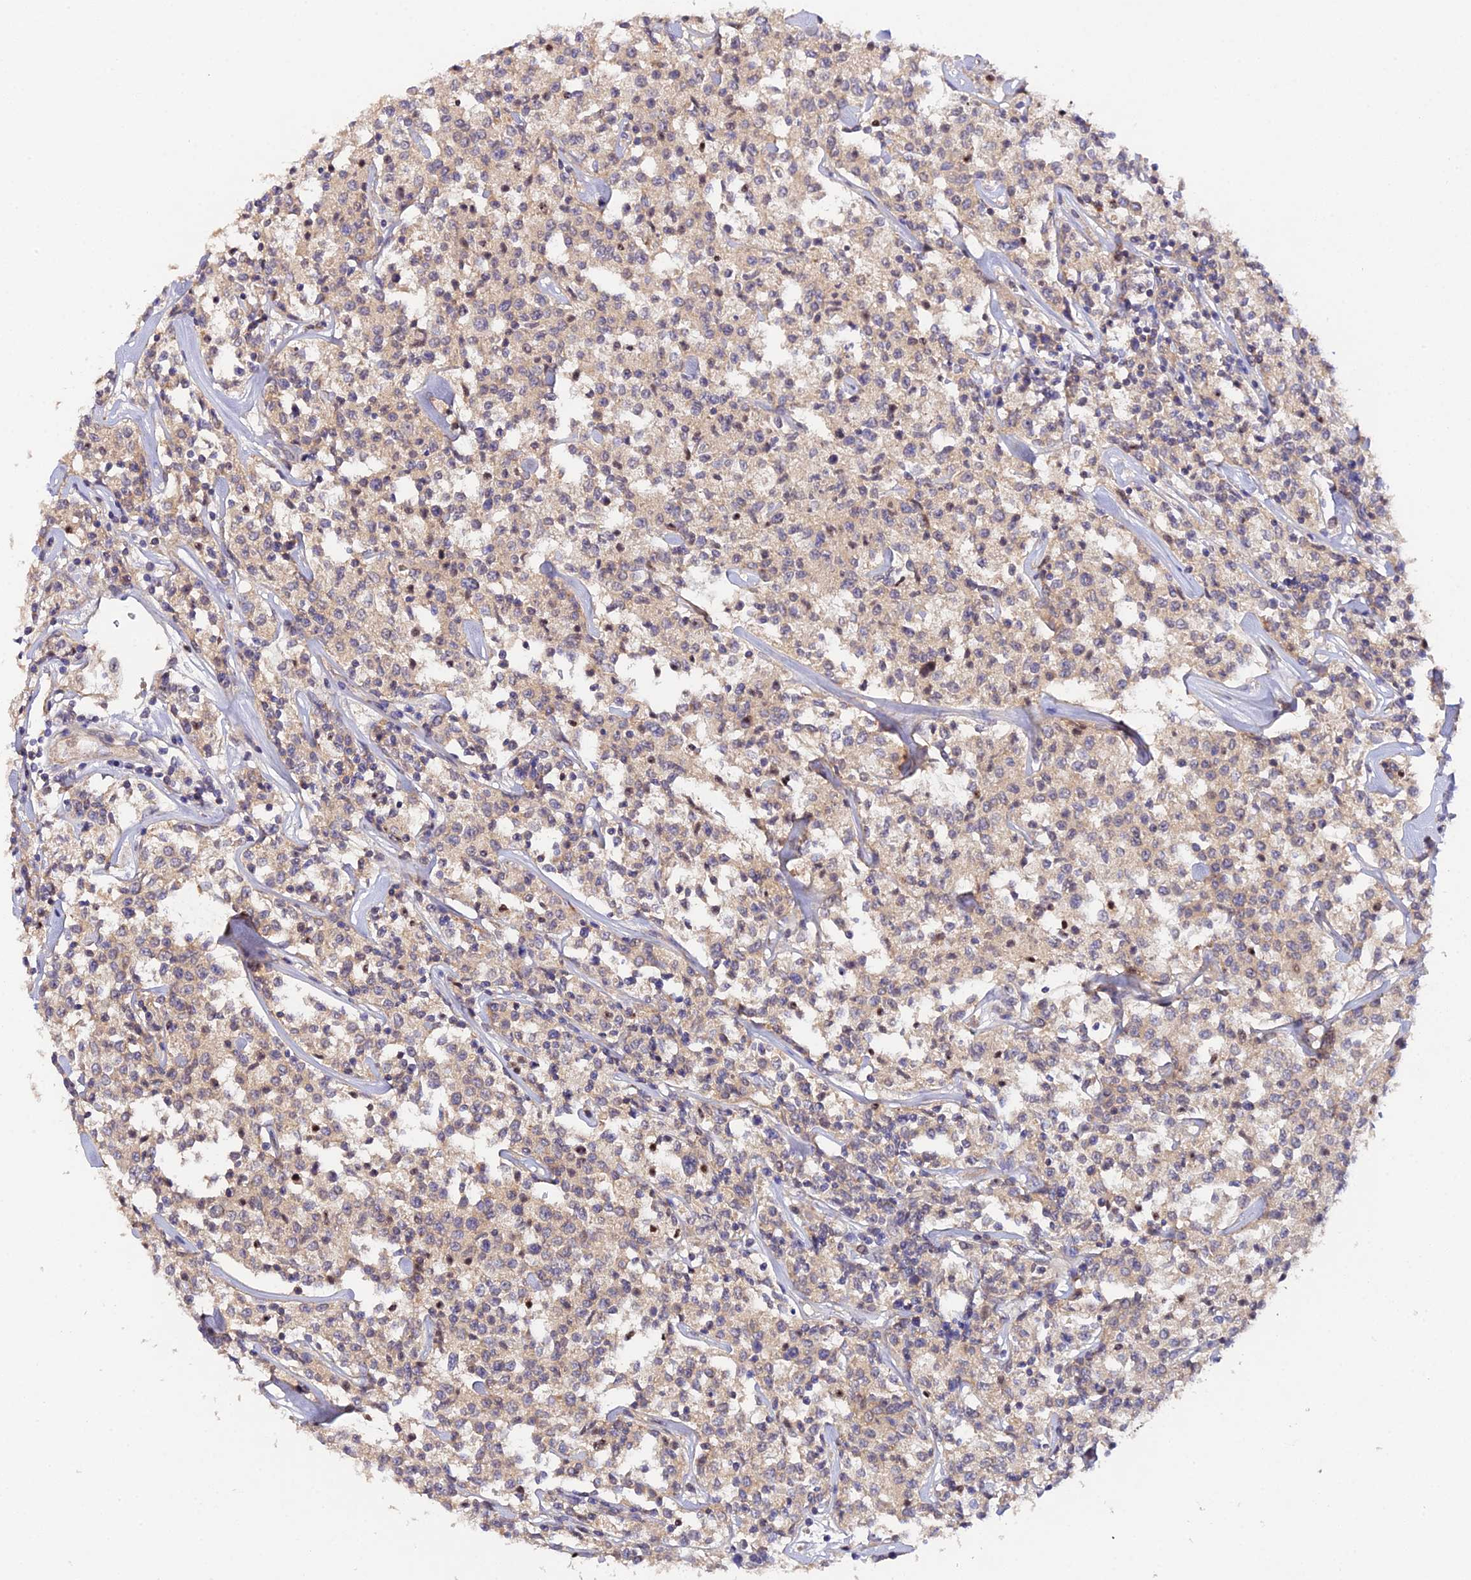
{"staining": {"intensity": "weak", "quantity": ">75%", "location": "cytoplasmic/membranous"}, "tissue": "lymphoma", "cell_type": "Tumor cells", "image_type": "cancer", "snomed": [{"axis": "morphology", "description": "Malignant lymphoma, non-Hodgkin's type, Low grade"}, {"axis": "topography", "description": "Small intestine"}], "caption": "A low amount of weak cytoplasmic/membranous positivity is identified in approximately >75% of tumor cells in low-grade malignant lymphoma, non-Hodgkin's type tissue.", "gene": "TRIM26", "patient": {"sex": "female", "age": 59}}